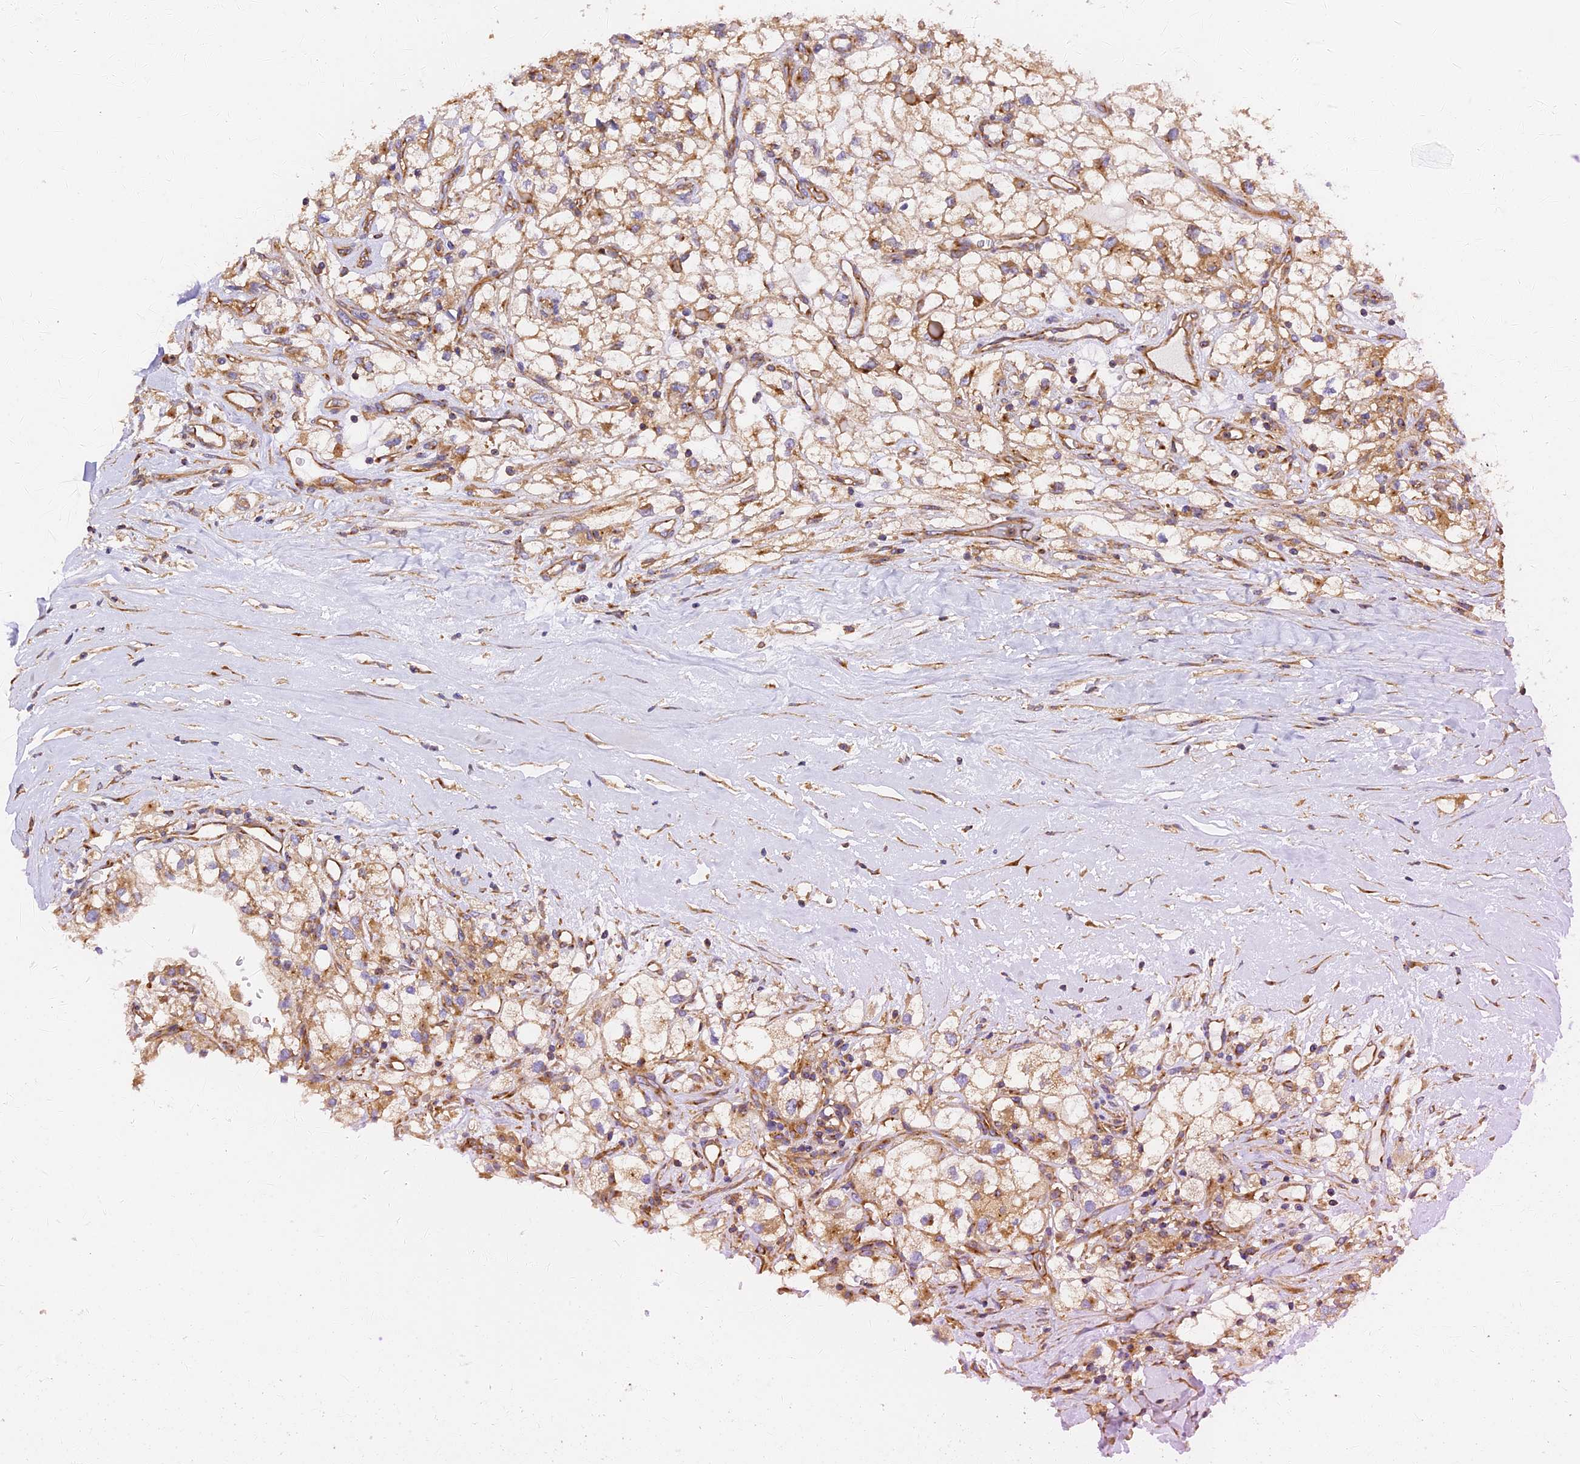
{"staining": {"intensity": "moderate", "quantity": ">75%", "location": "cytoplasmic/membranous"}, "tissue": "renal cancer", "cell_type": "Tumor cells", "image_type": "cancer", "snomed": [{"axis": "morphology", "description": "Adenocarcinoma, NOS"}, {"axis": "topography", "description": "Kidney"}], "caption": "Immunohistochemical staining of renal cancer shows moderate cytoplasmic/membranous protein staining in approximately >75% of tumor cells.", "gene": "DCTN2", "patient": {"sex": "male", "age": 59}}